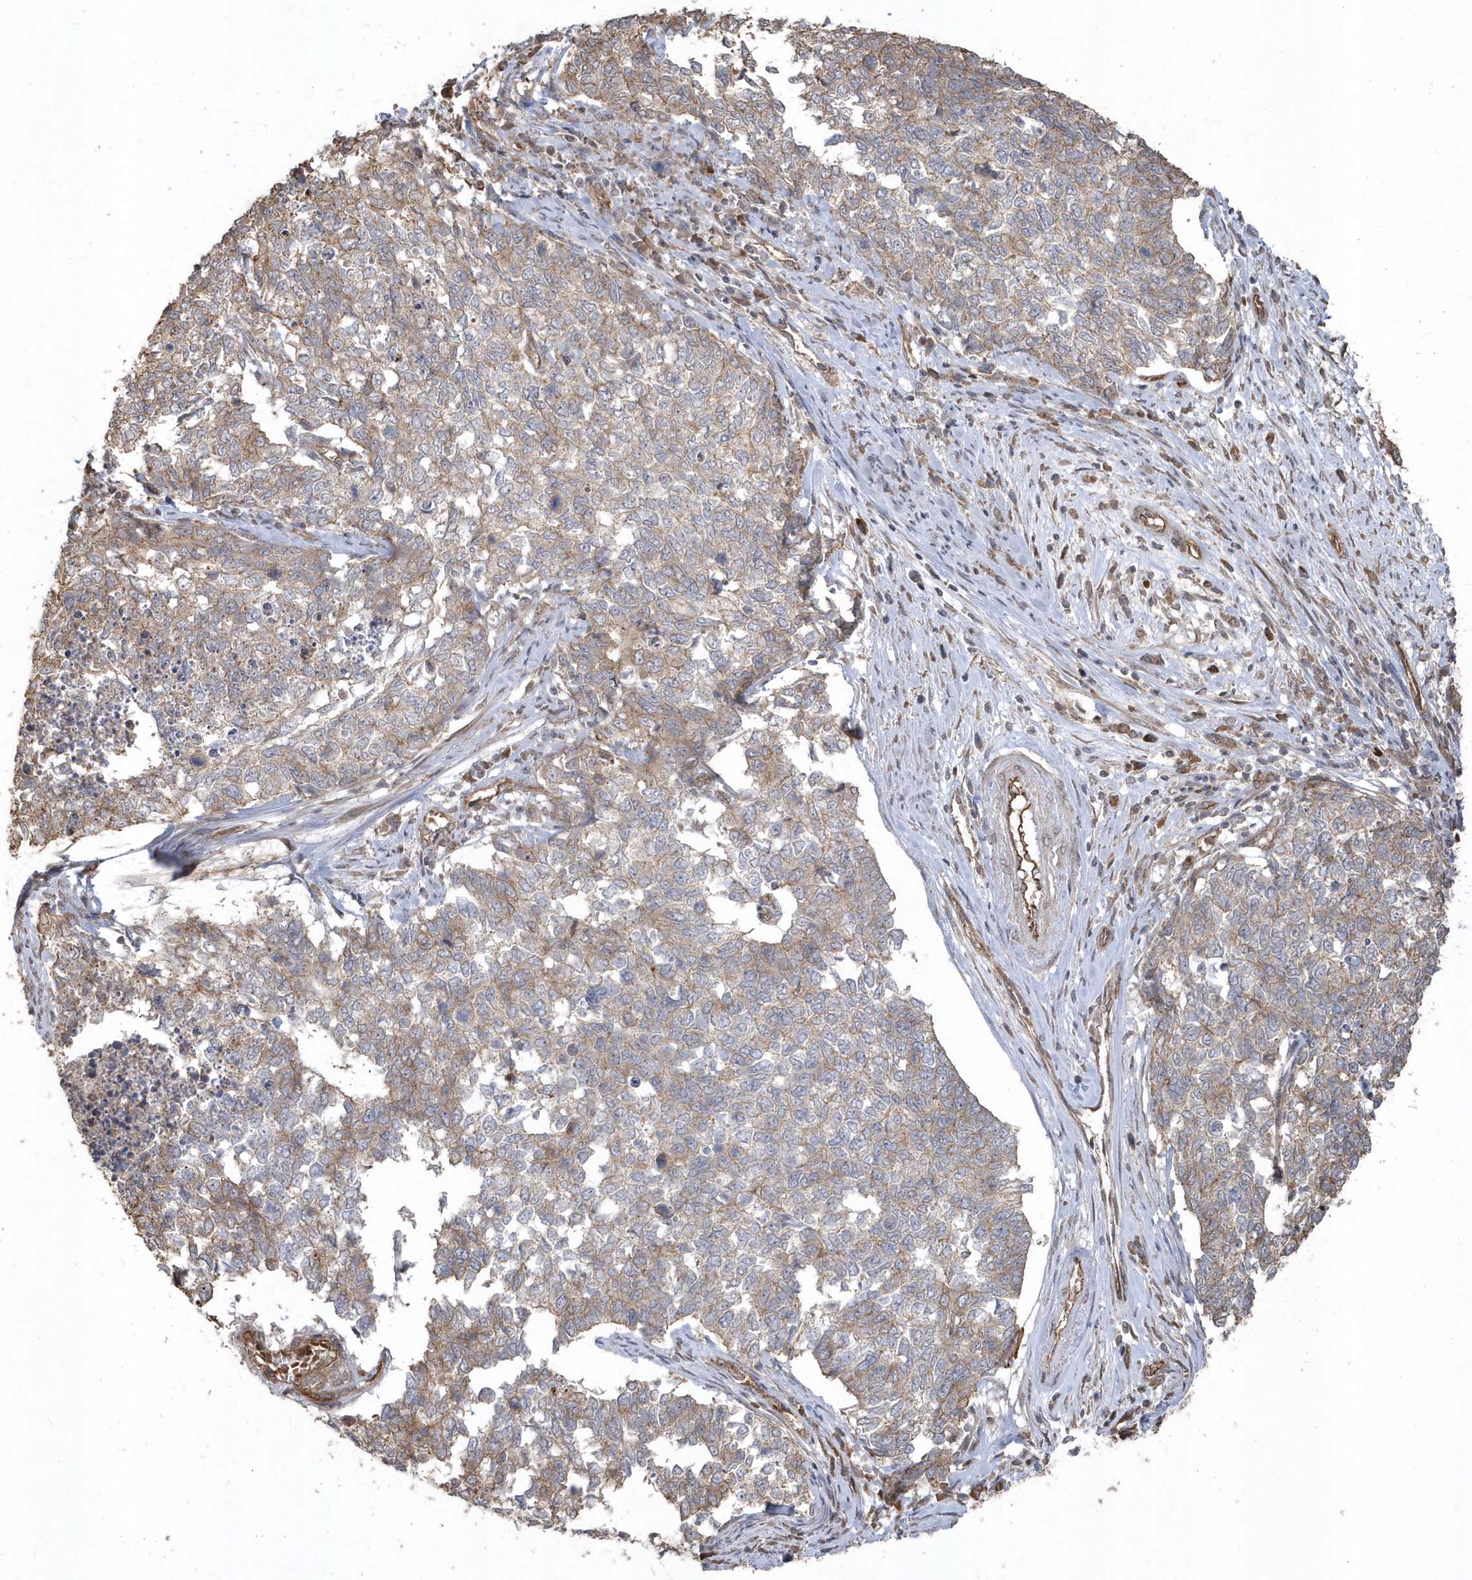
{"staining": {"intensity": "moderate", "quantity": ">75%", "location": "cytoplasmic/membranous"}, "tissue": "cervical cancer", "cell_type": "Tumor cells", "image_type": "cancer", "snomed": [{"axis": "morphology", "description": "Squamous cell carcinoma, NOS"}, {"axis": "topography", "description": "Cervix"}], "caption": "Immunohistochemical staining of cervical cancer (squamous cell carcinoma) exhibits medium levels of moderate cytoplasmic/membranous expression in about >75% of tumor cells.", "gene": "HERPUD1", "patient": {"sex": "female", "age": 63}}